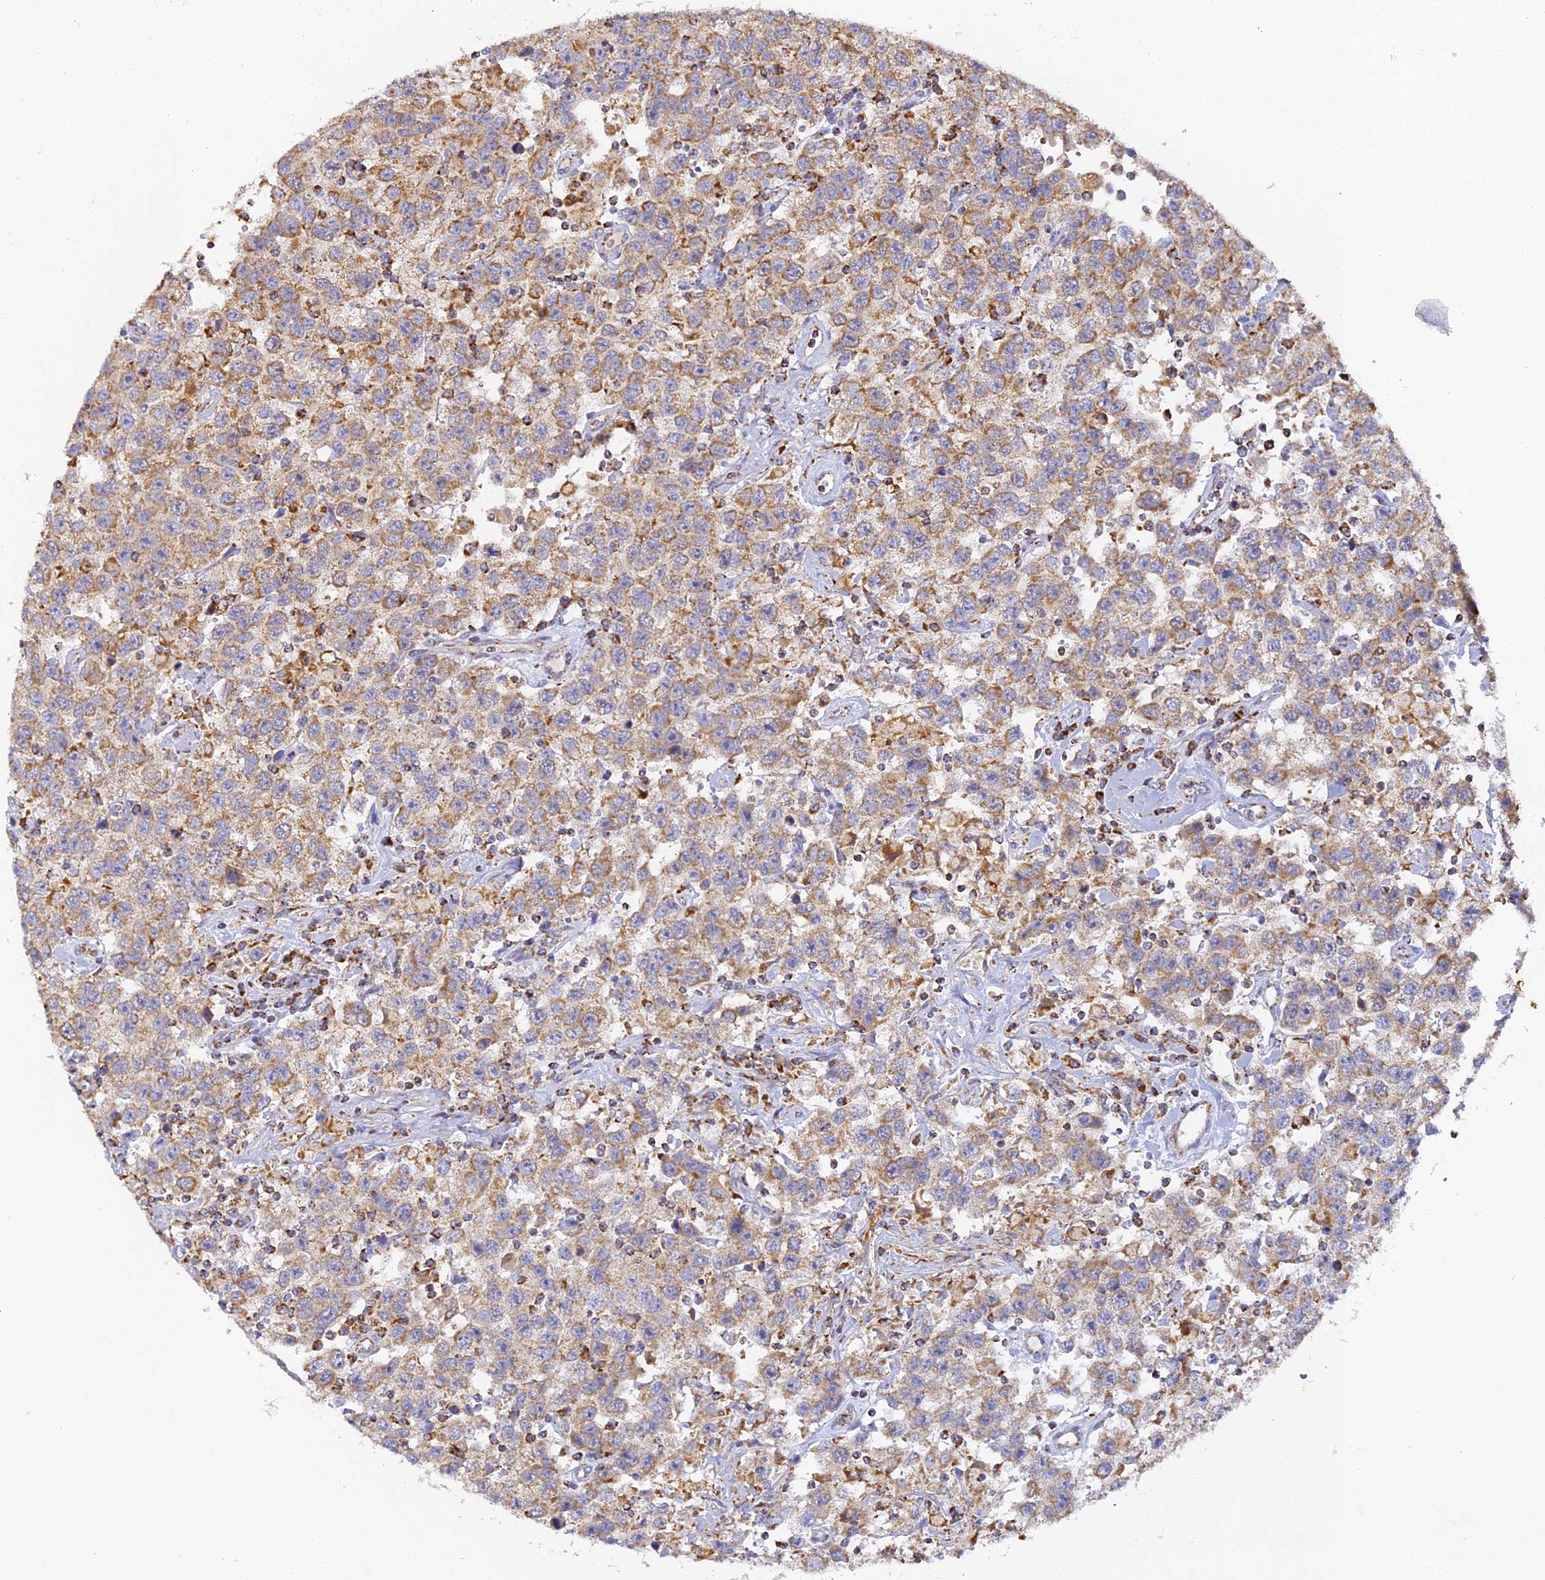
{"staining": {"intensity": "moderate", "quantity": ">75%", "location": "cytoplasmic/membranous"}, "tissue": "testis cancer", "cell_type": "Tumor cells", "image_type": "cancer", "snomed": [{"axis": "morphology", "description": "Seminoma, NOS"}, {"axis": "topography", "description": "Testis"}], "caption": "Testis cancer was stained to show a protein in brown. There is medium levels of moderate cytoplasmic/membranous positivity in approximately >75% of tumor cells.", "gene": "DONSON", "patient": {"sex": "male", "age": 41}}